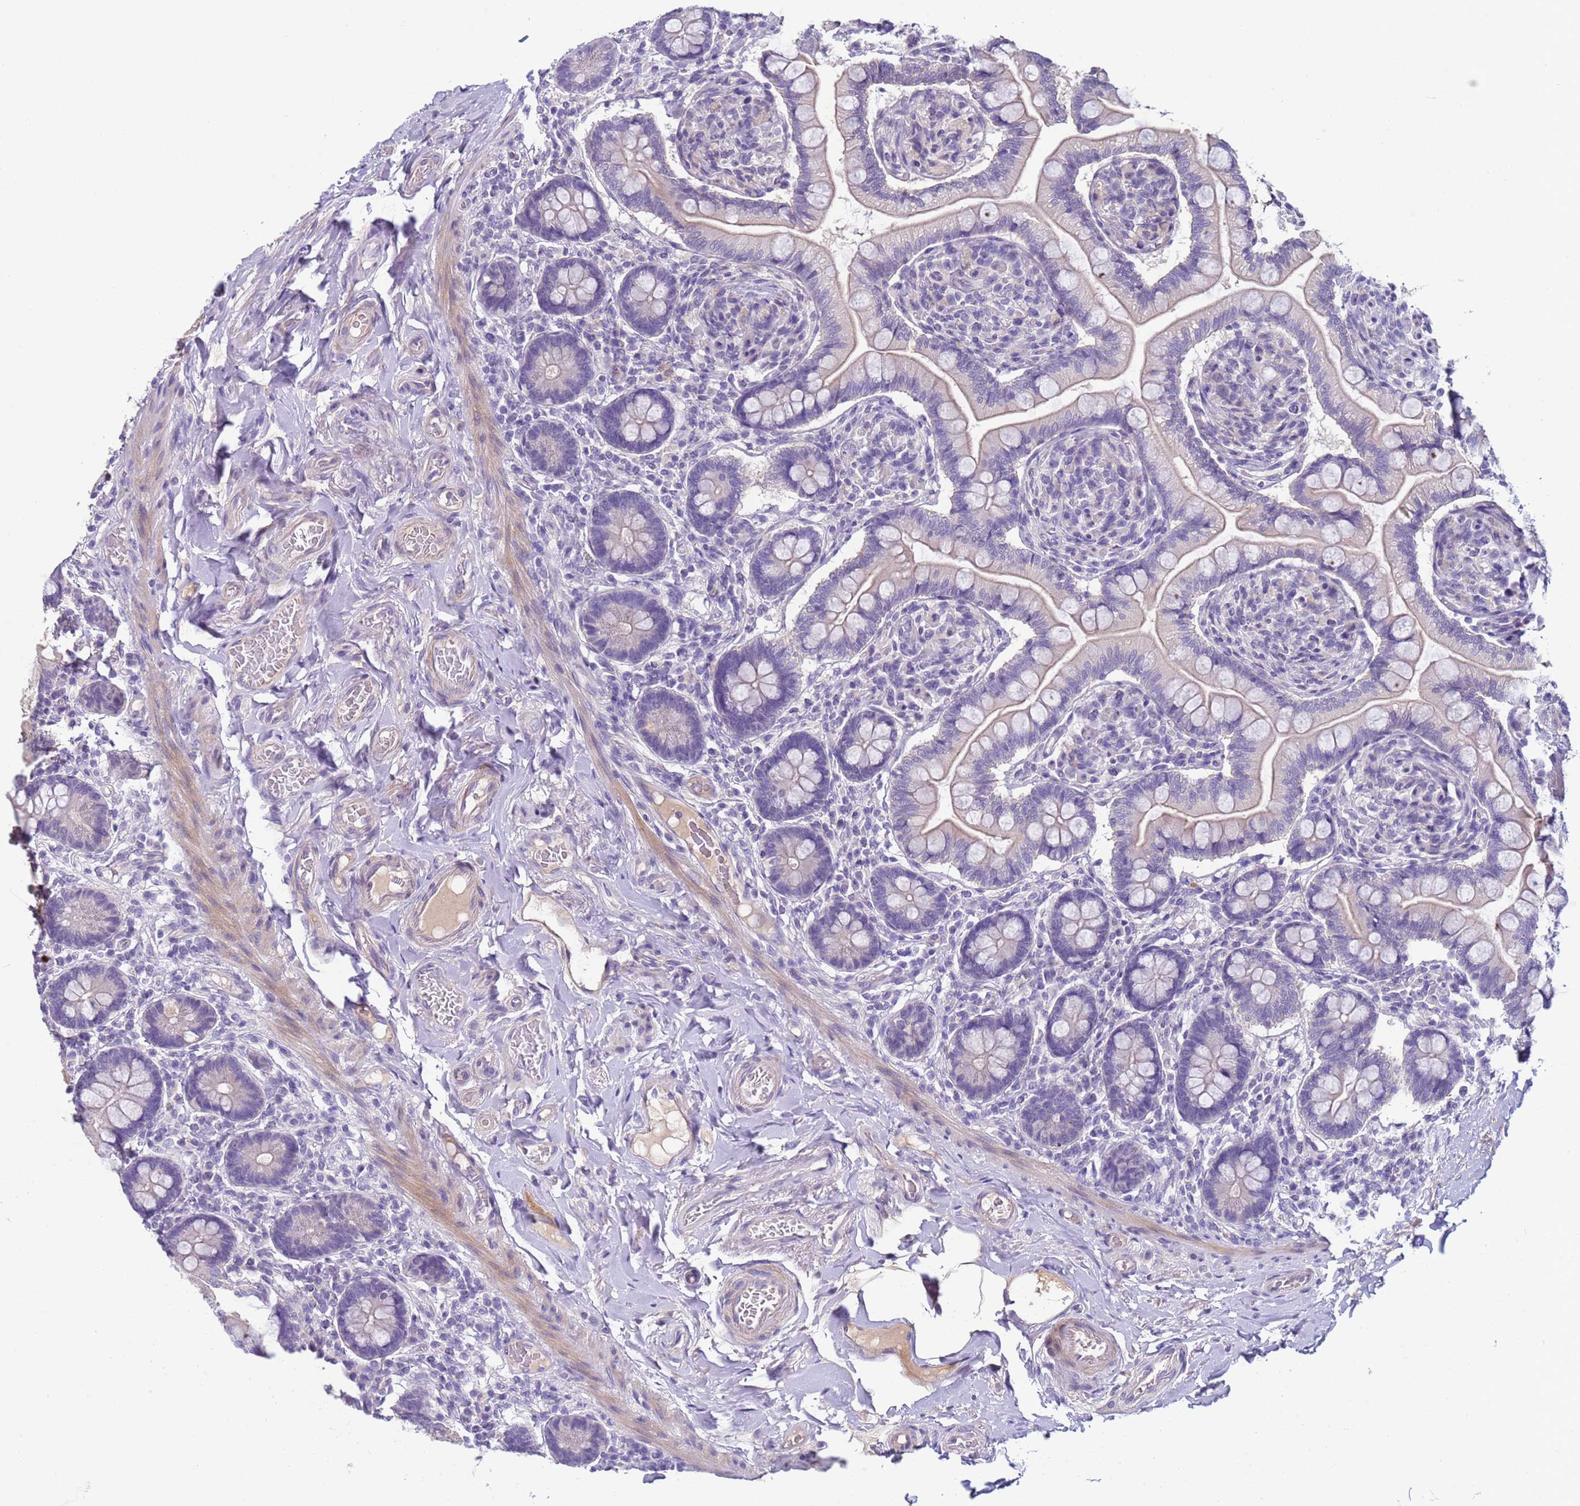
{"staining": {"intensity": "weak", "quantity": "<25%", "location": "cytoplasmic/membranous"}, "tissue": "small intestine", "cell_type": "Glandular cells", "image_type": "normal", "snomed": [{"axis": "morphology", "description": "Normal tissue, NOS"}, {"axis": "topography", "description": "Small intestine"}], "caption": "Glandular cells show no significant protein expression in unremarkable small intestine. Nuclei are stained in blue.", "gene": "TRIM51G", "patient": {"sex": "female", "age": 64}}